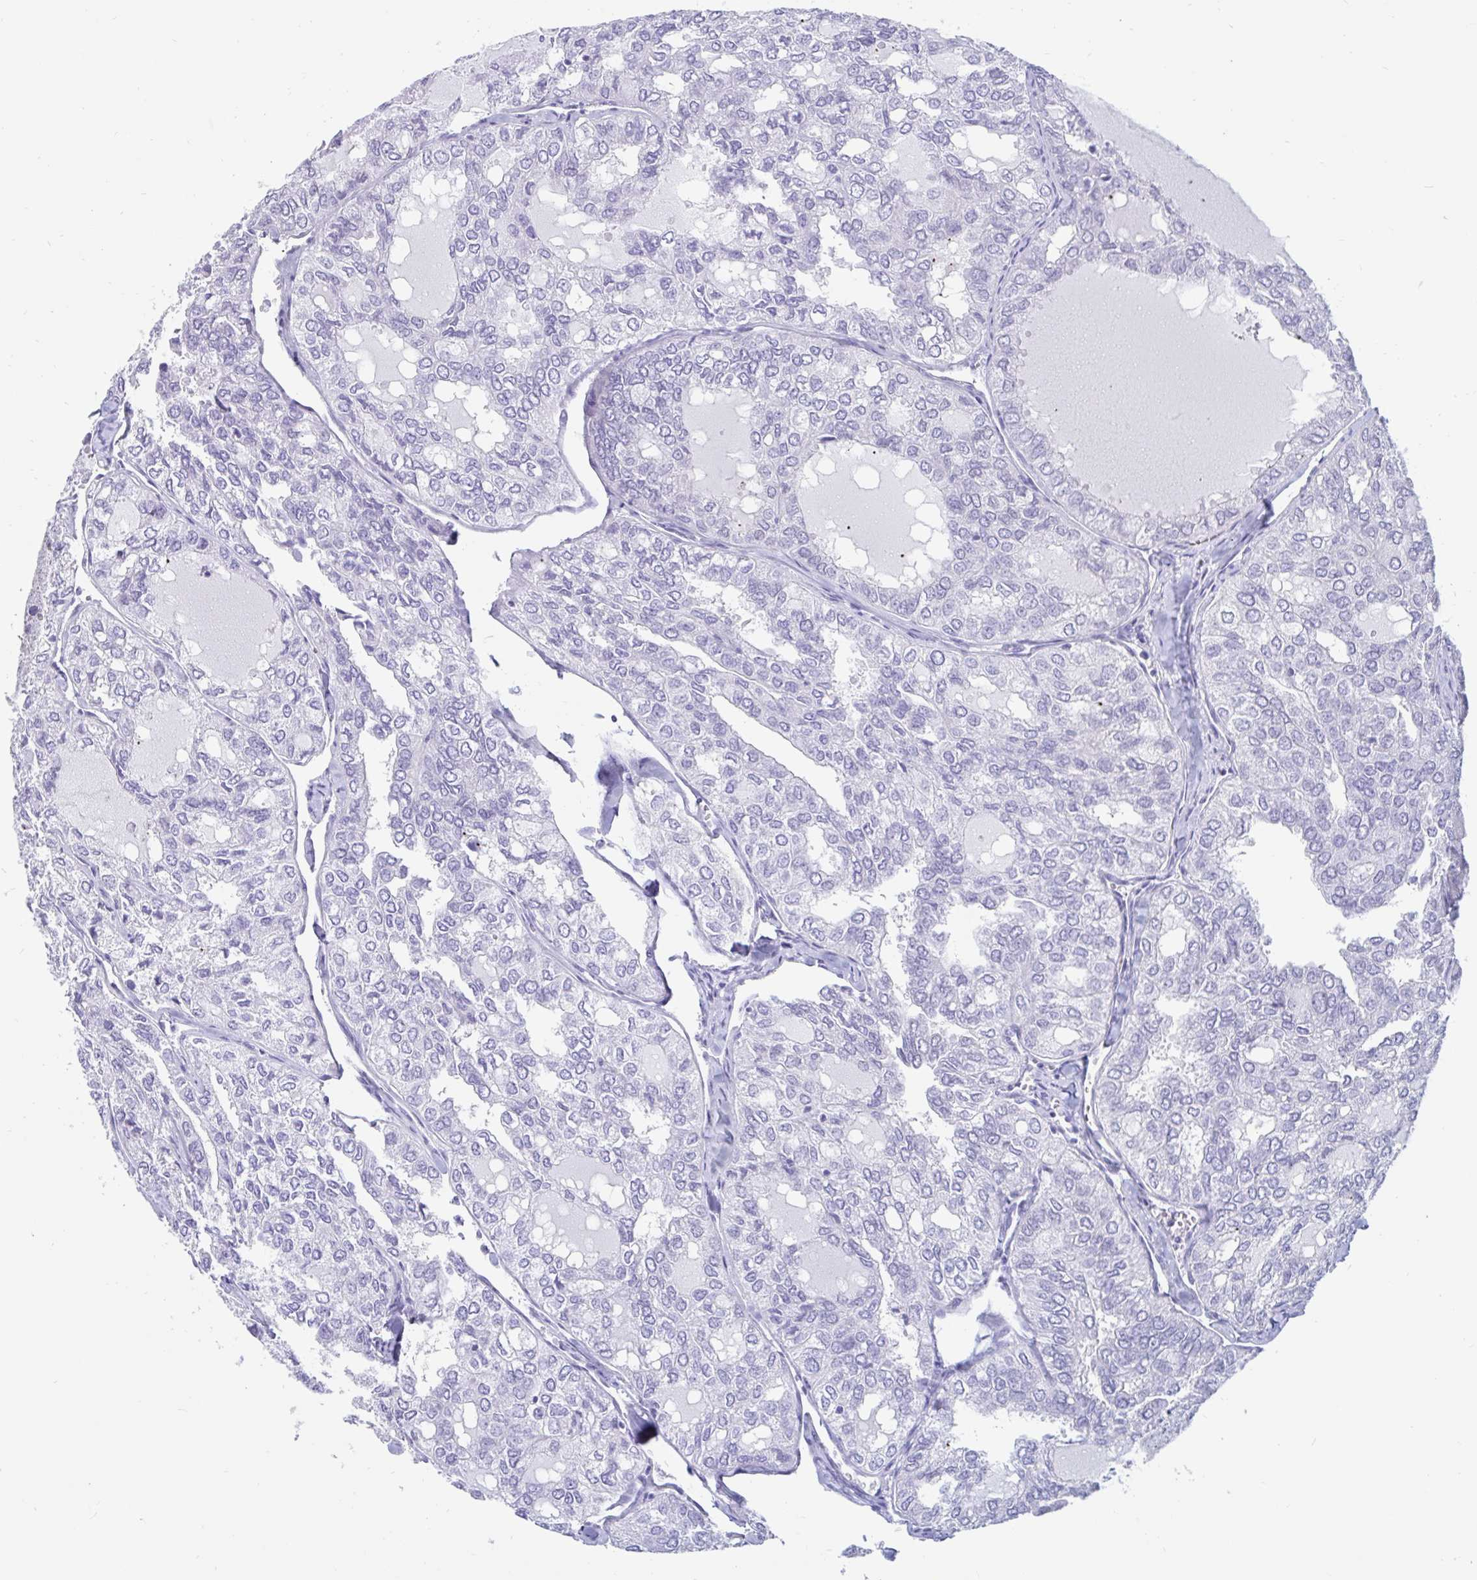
{"staining": {"intensity": "negative", "quantity": "none", "location": "none"}, "tissue": "thyroid cancer", "cell_type": "Tumor cells", "image_type": "cancer", "snomed": [{"axis": "morphology", "description": "Follicular adenoma carcinoma, NOS"}, {"axis": "topography", "description": "Thyroid gland"}], "caption": "Tumor cells show no significant staining in thyroid follicular adenoma carcinoma.", "gene": "GKN2", "patient": {"sex": "male", "age": 75}}